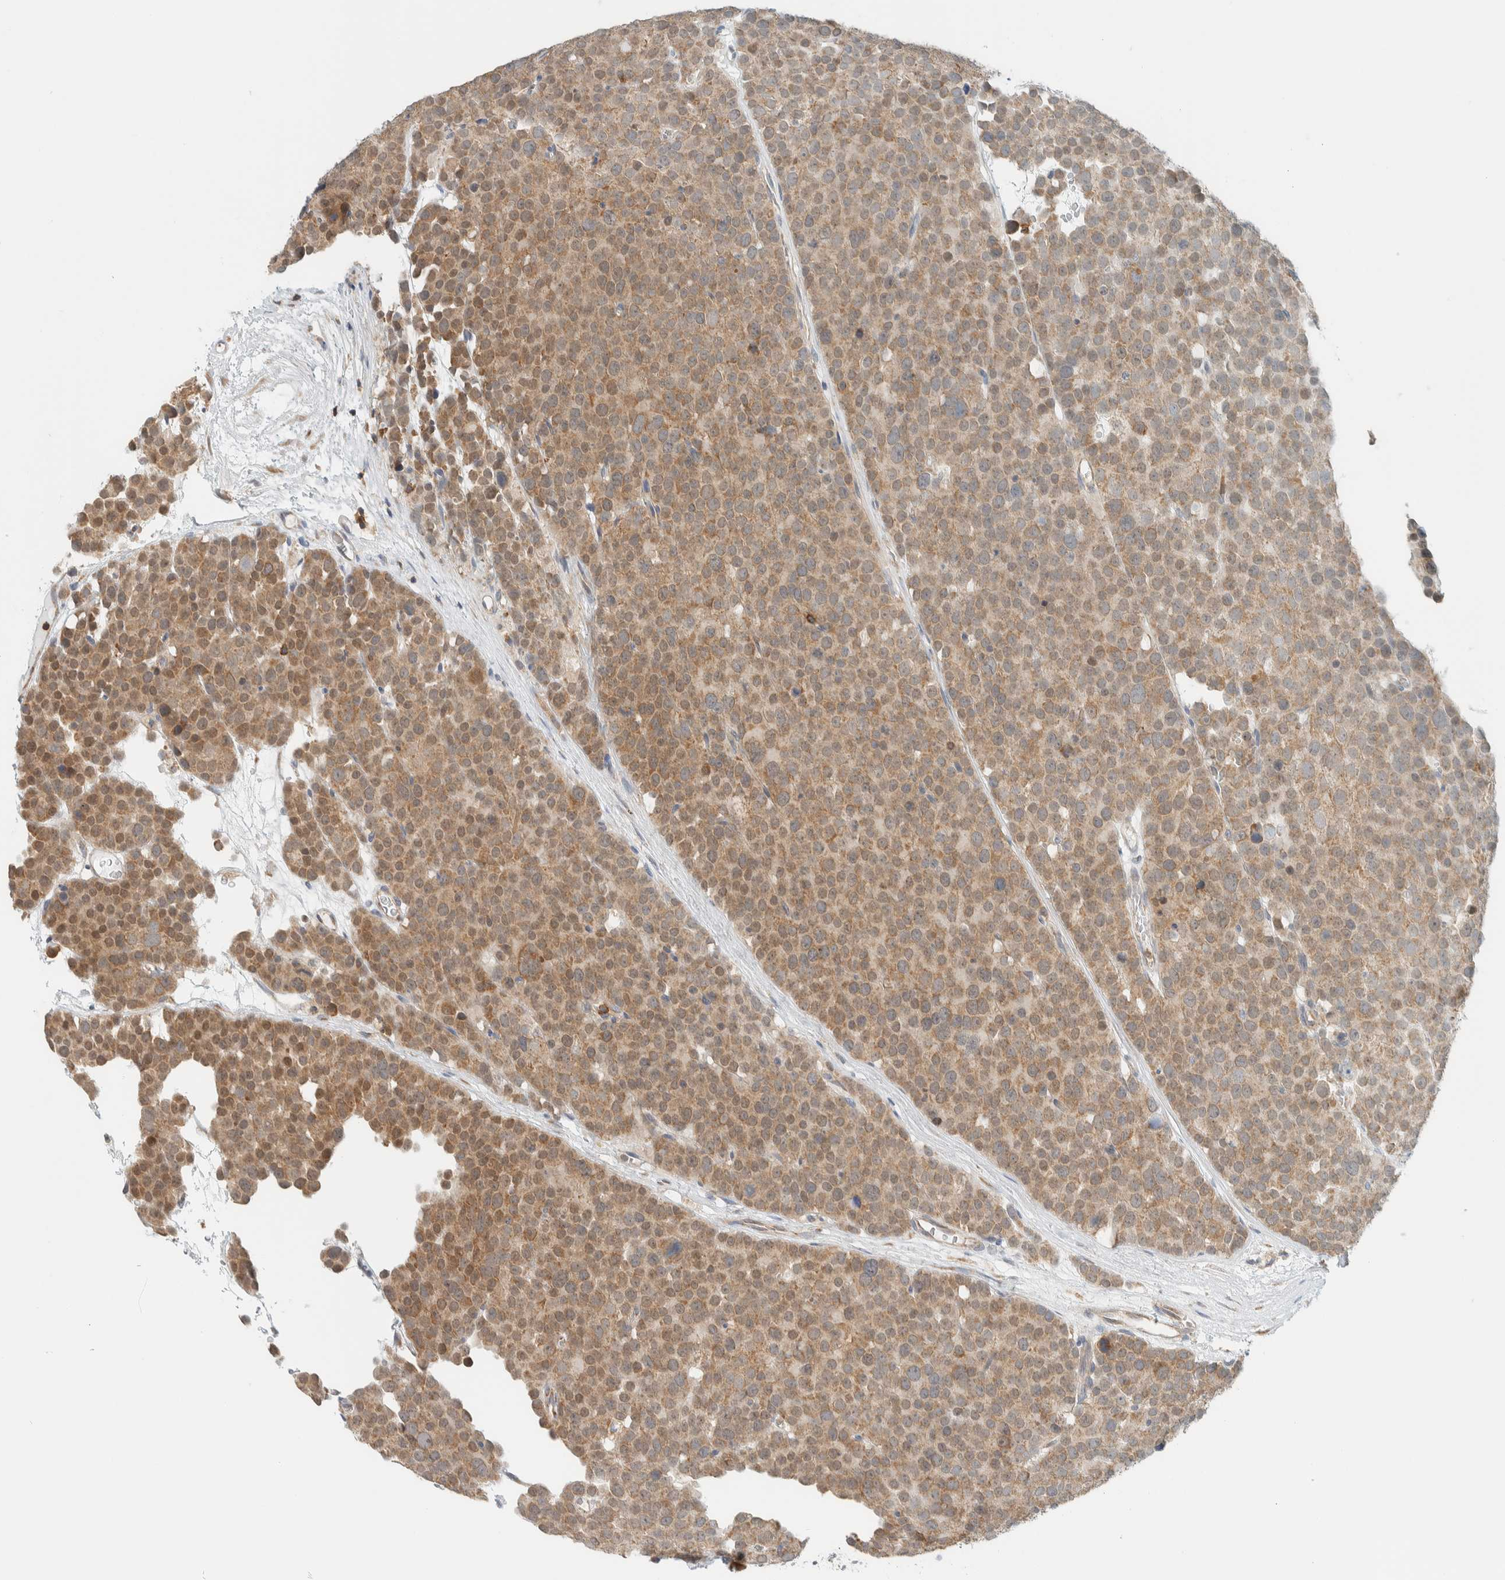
{"staining": {"intensity": "weak", "quantity": ">75%", "location": "cytoplasmic/membranous"}, "tissue": "testis cancer", "cell_type": "Tumor cells", "image_type": "cancer", "snomed": [{"axis": "morphology", "description": "Seminoma, NOS"}, {"axis": "topography", "description": "Testis"}], "caption": "An image showing weak cytoplasmic/membranous expression in about >75% of tumor cells in seminoma (testis), as visualized by brown immunohistochemical staining.", "gene": "CCDC57", "patient": {"sex": "male", "age": 71}}